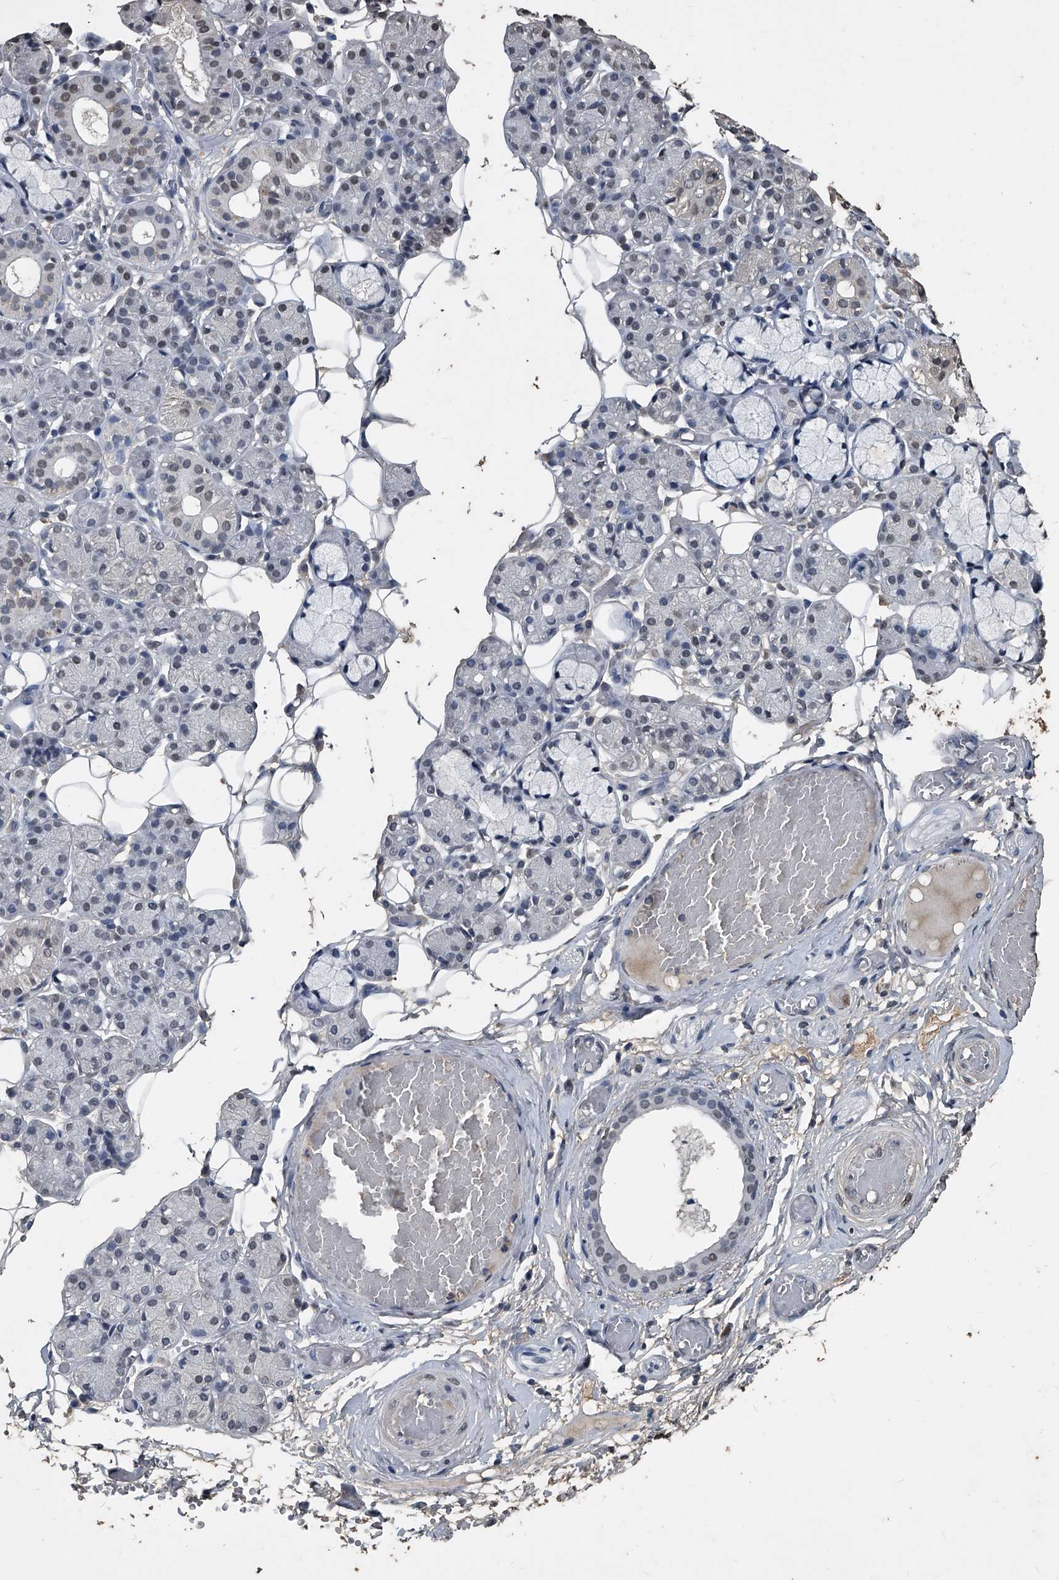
{"staining": {"intensity": "weak", "quantity": "<25%", "location": "nuclear"}, "tissue": "salivary gland", "cell_type": "Glandular cells", "image_type": "normal", "snomed": [{"axis": "morphology", "description": "Normal tissue, NOS"}, {"axis": "topography", "description": "Salivary gland"}], "caption": "This is an immunohistochemistry (IHC) micrograph of benign human salivary gland. There is no expression in glandular cells.", "gene": "MATR3", "patient": {"sex": "male", "age": 63}}